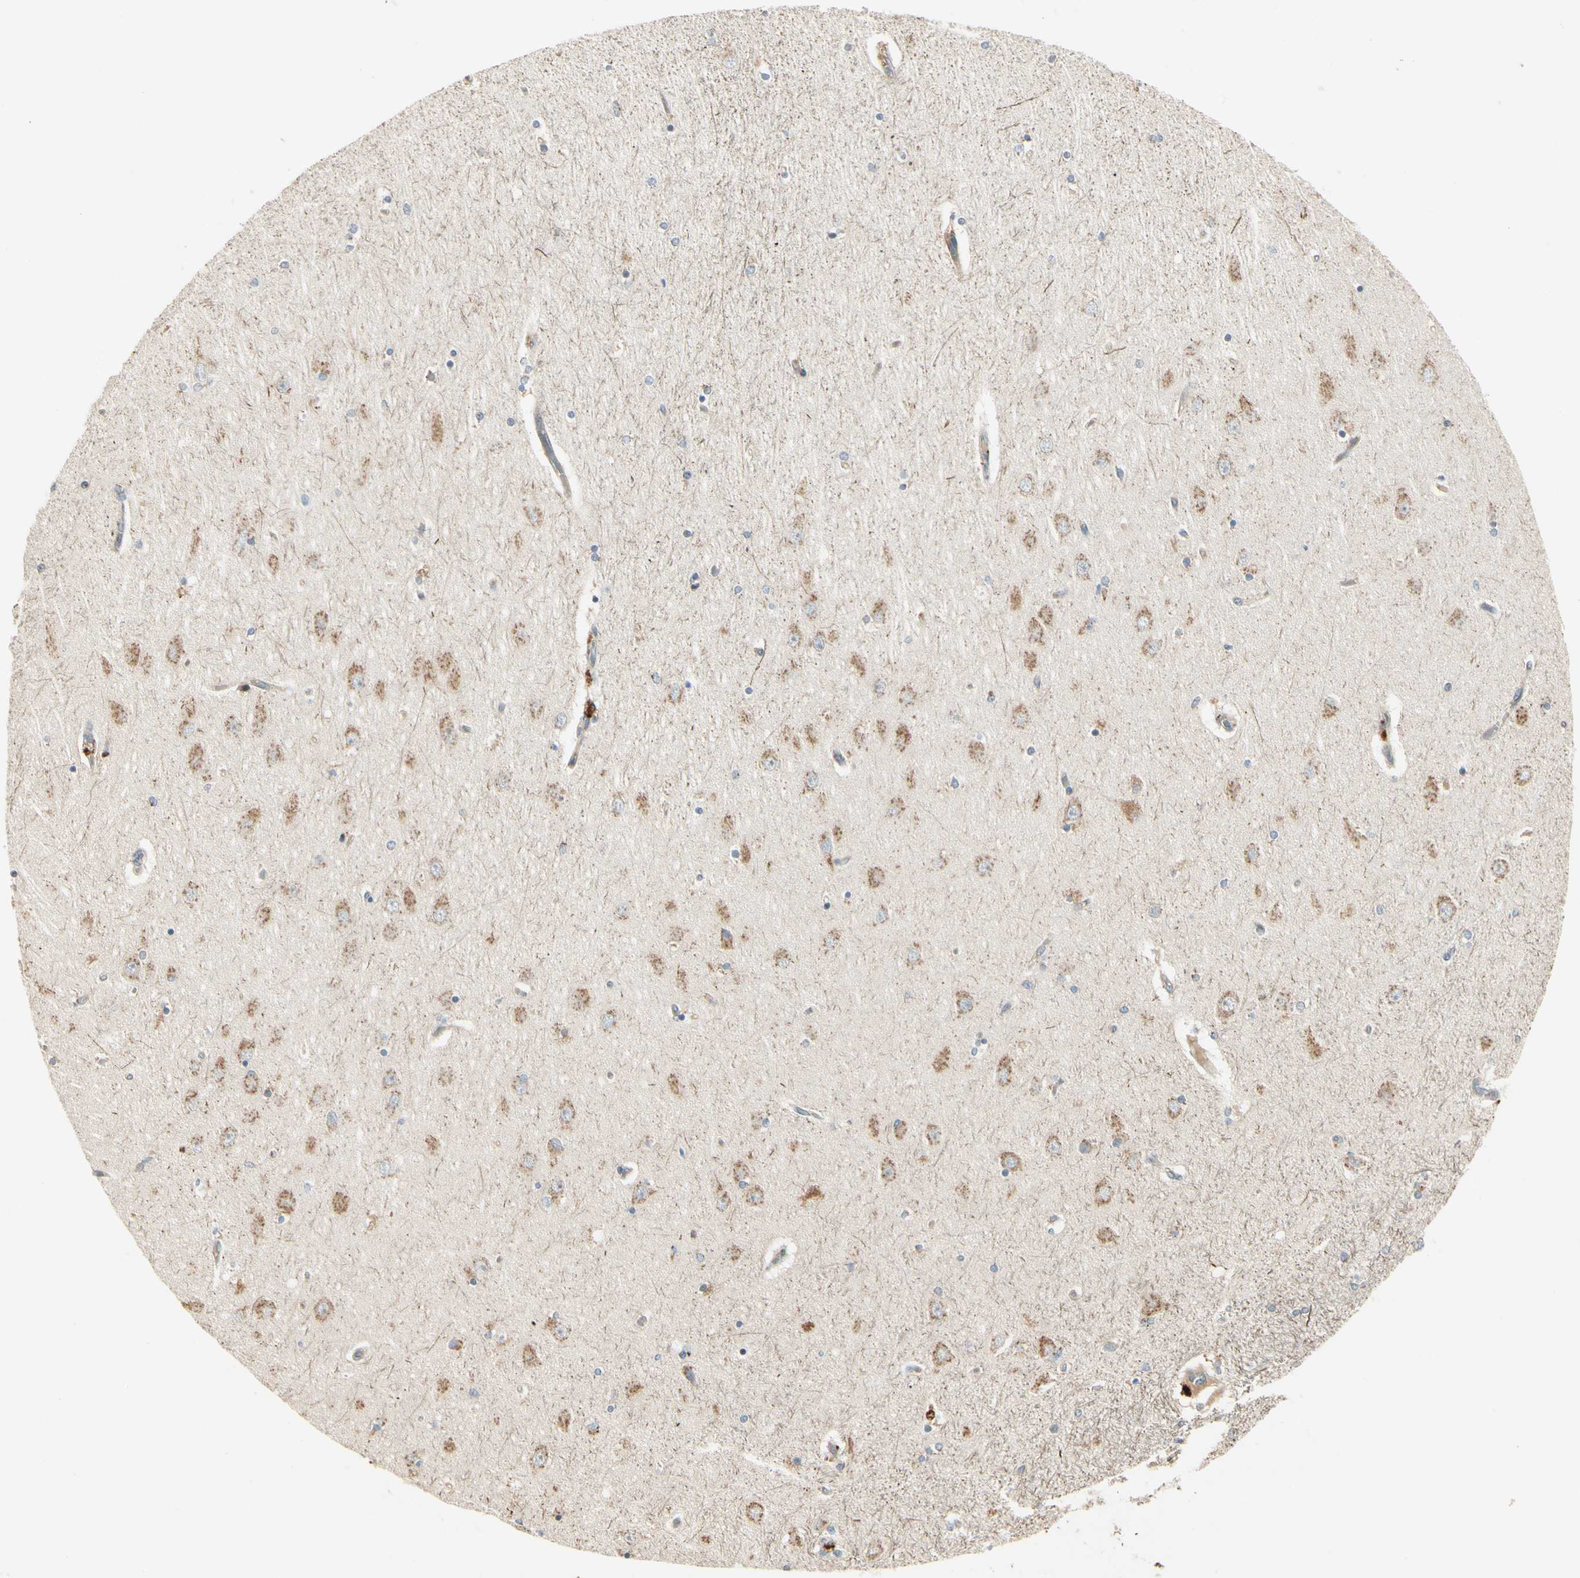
{"staining": {"intensity": "moderate", "quantity": "<25%", "location": "cytoplasmic/membranous"}, "tissue": "hippocampus", "cell_type": "Glial cells", "image_type": "normal", "snomed": [{"axis": "morphology", "description": "Normal tissue, NOS"}, {"axis": "topography", "description": "Hippocampus"}], "caption": "Glial cells reveal low levels of moderate cytoplasmic/membranous positivity in approximately <25% of cells in normal hippocampus.", "gene": "ABCA3", "patient": {"sex": "female", "age": 54}}